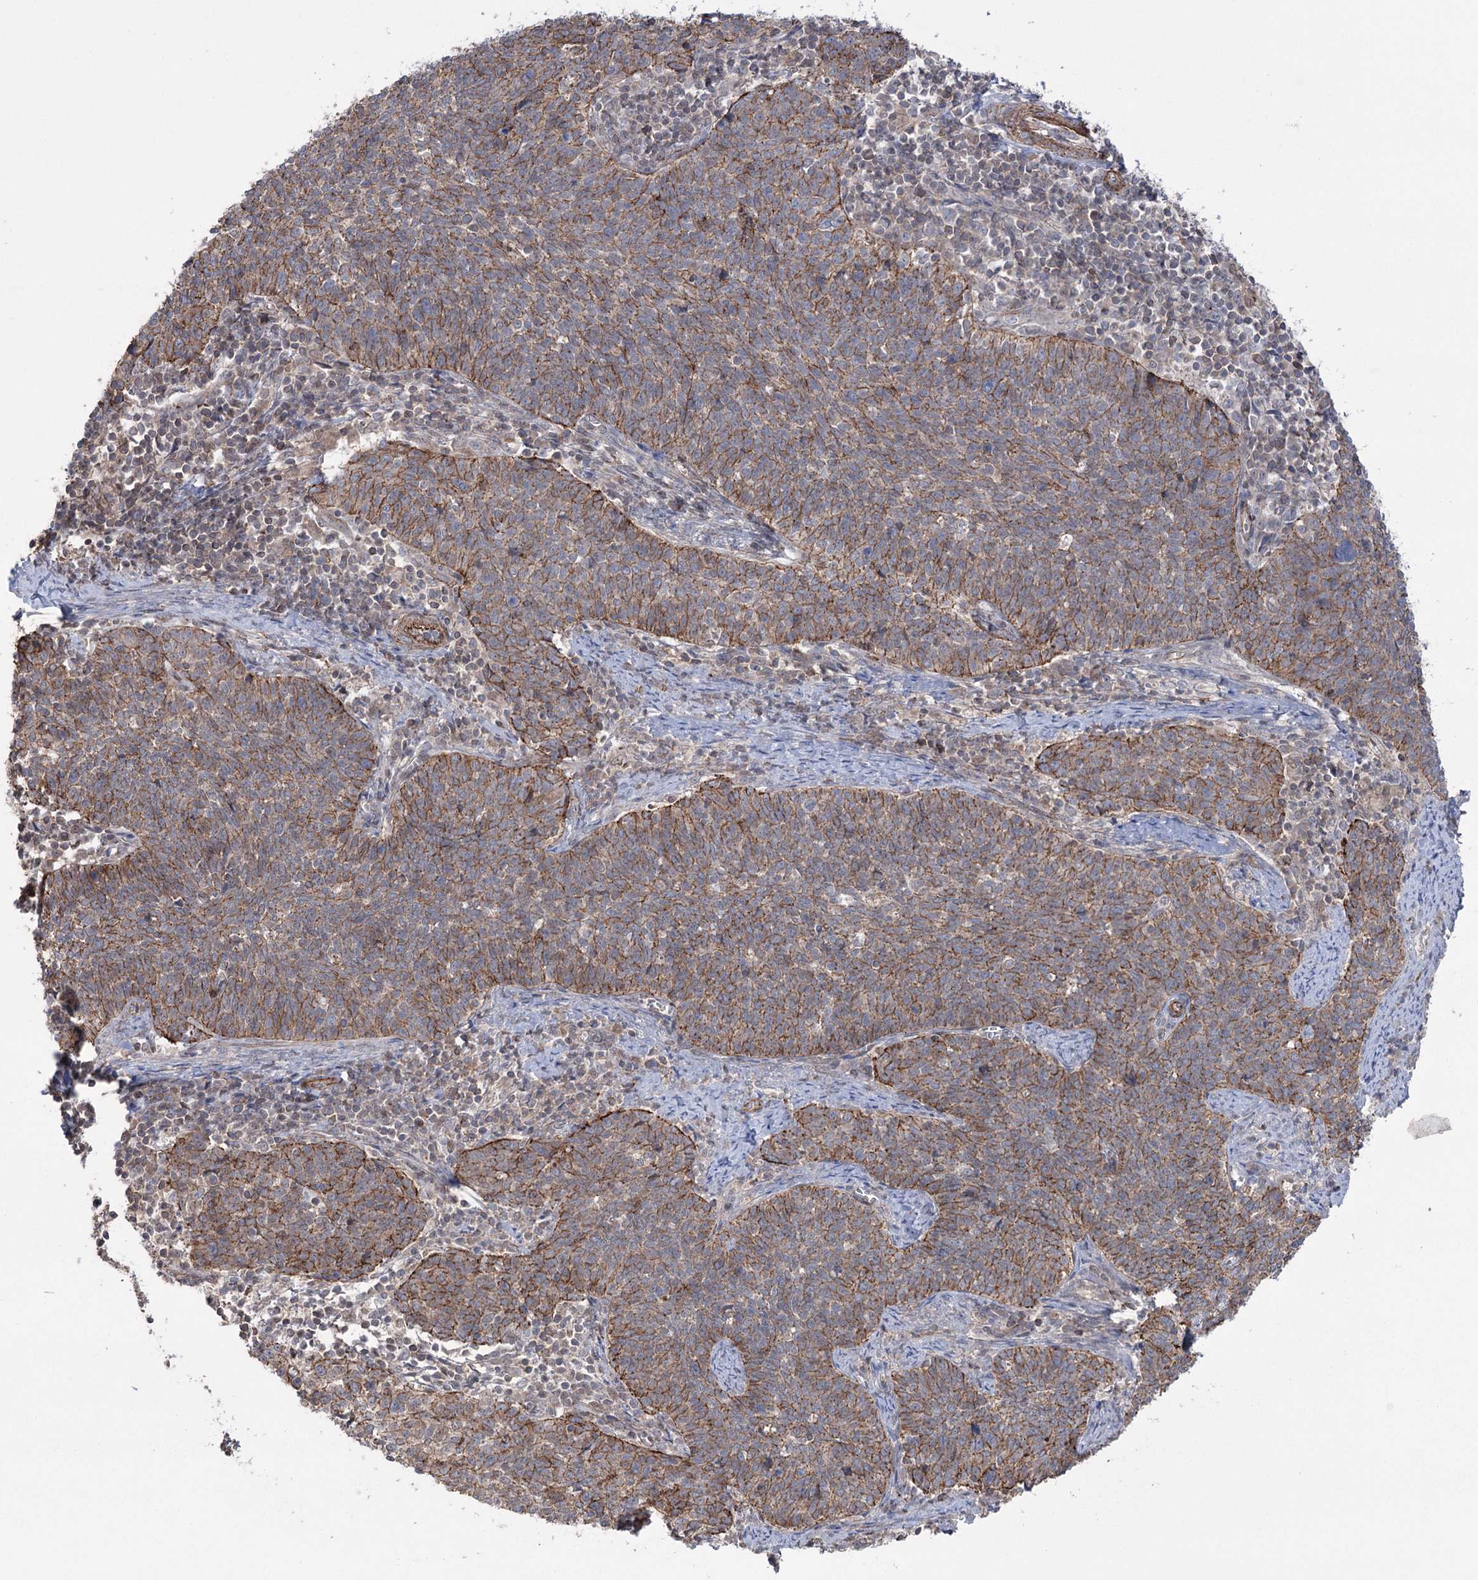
{"staining": {"intensity": "moderate", "quantity": ">75%", "location": "cytoplasmic/membranous"}, "tissue": "cervical cancer", "cell_type": "Tumor cells", "image_type": "cancer", "snomed": [{"axis": "morphology", "description": "Squamous cell carcinoma, NOS"}, {"axis": "topography", "description": "Cervix"}], "caption": "Immunohistochemistry (IHC) micrograph of neoplastic tissue: human cervical cancer stained using immunohistochemistry shows medium levels of moderate protein expression localized specifically in the cytoplasmic/membranous of tumor cells, appearing as a cytoplasmic/membranous brown color.", "gene": "TRIM71", "patient": {"sex": "female", "age": 39}}